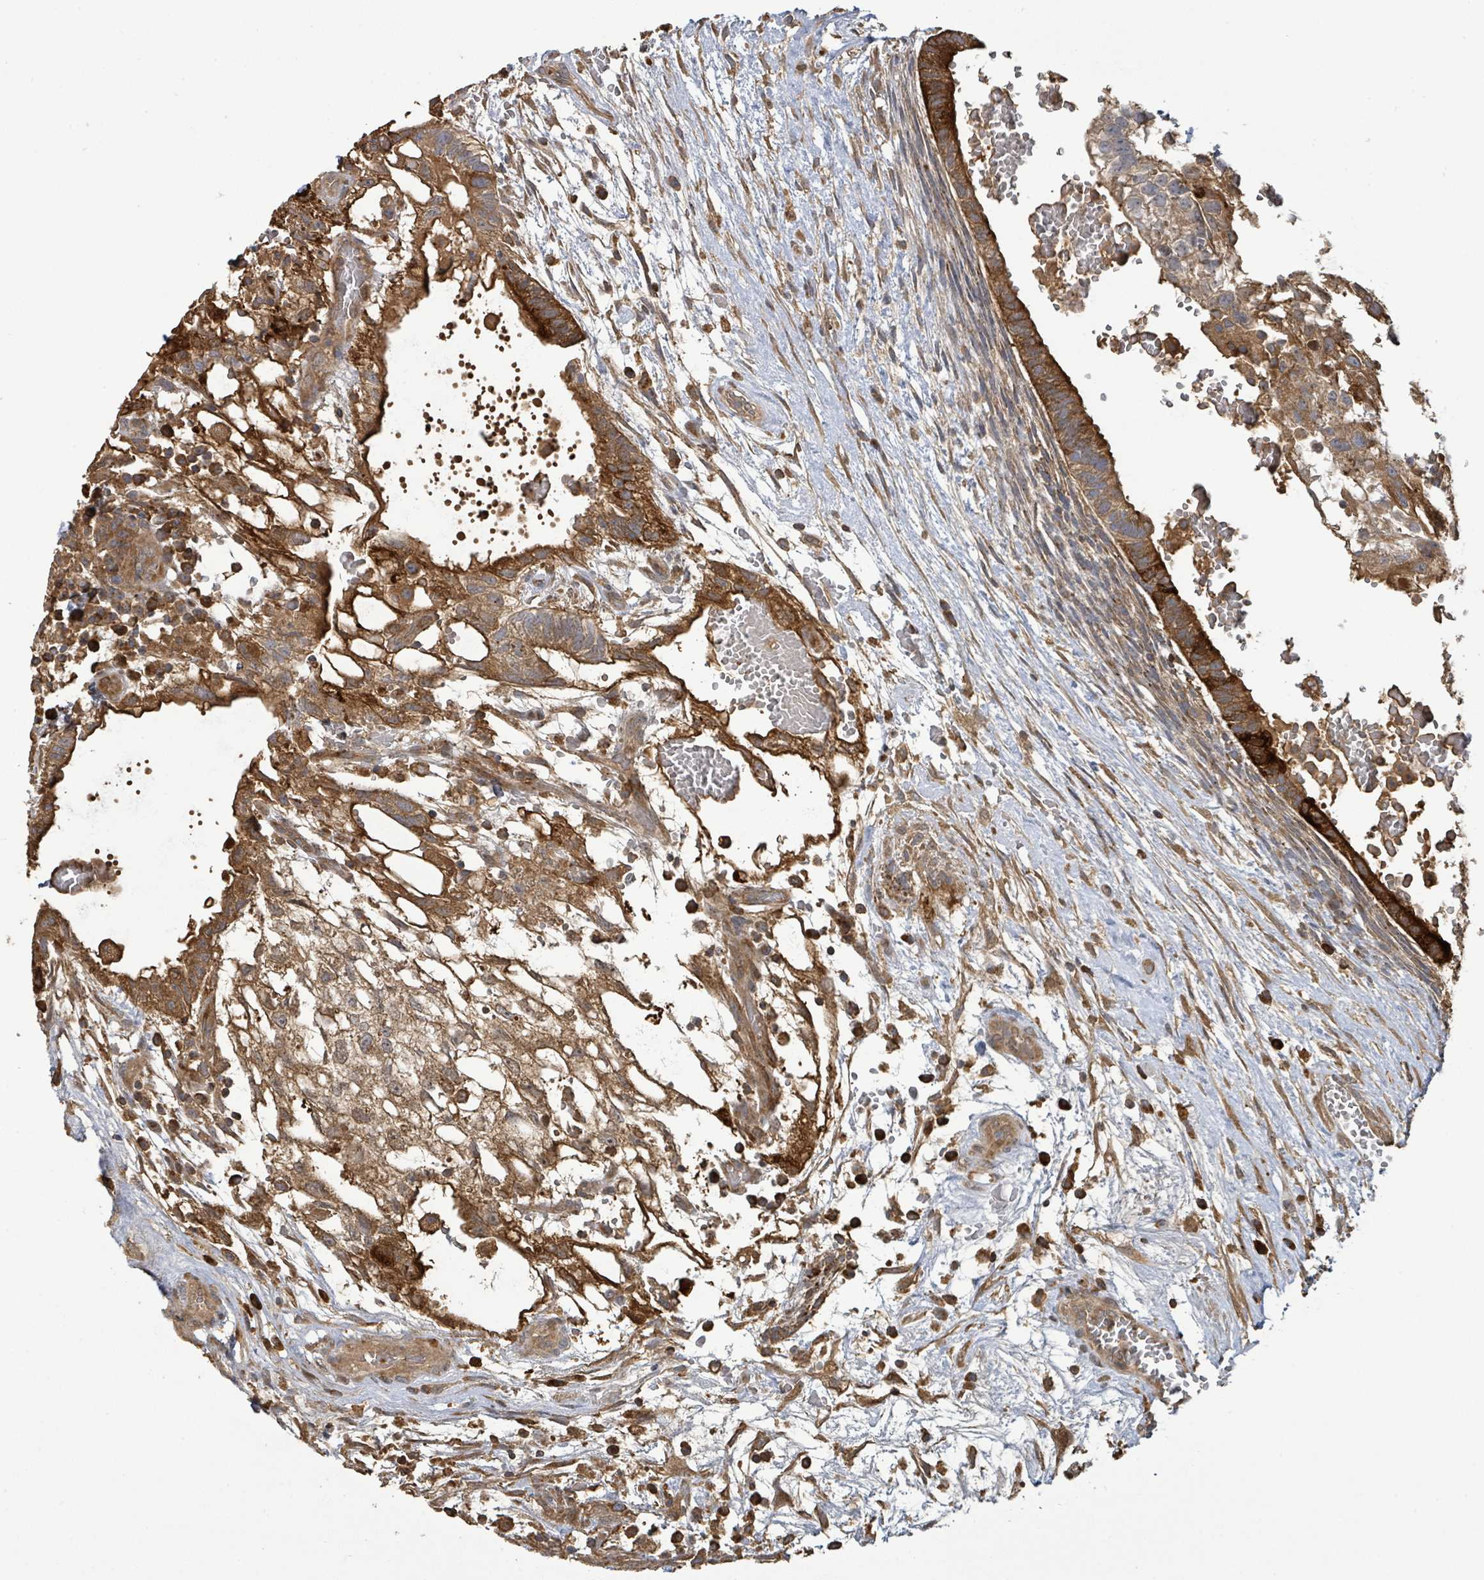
{"staining": {"intensity": "strong", "quantity": ">75%", "location": "cytoplasmic/membranous"}, "tissue": "testis cancer", "cell_type": "Tumor cells", "image_type": "cancer", "snomed": [{"axis": "morphology", "description": "Normal tissue, NOS"}, {"axis": "morphology", "description": "Carcinoma, Embryonal, NOS"}, {"axis": "topography", "description": "Testis"}], "caption": "The micrograph reveals immunohistochemical staining of testis cancer. There is strong cytoplasmic/membranous staining is seen in approximately >75% of tumor cells. (Stains: DAB in brown, nuclei in blue, Microscopy: brightfield microscopy at high magnification).", "gene": "STARD4", "patient": {"sex": "male", "age": 32}}